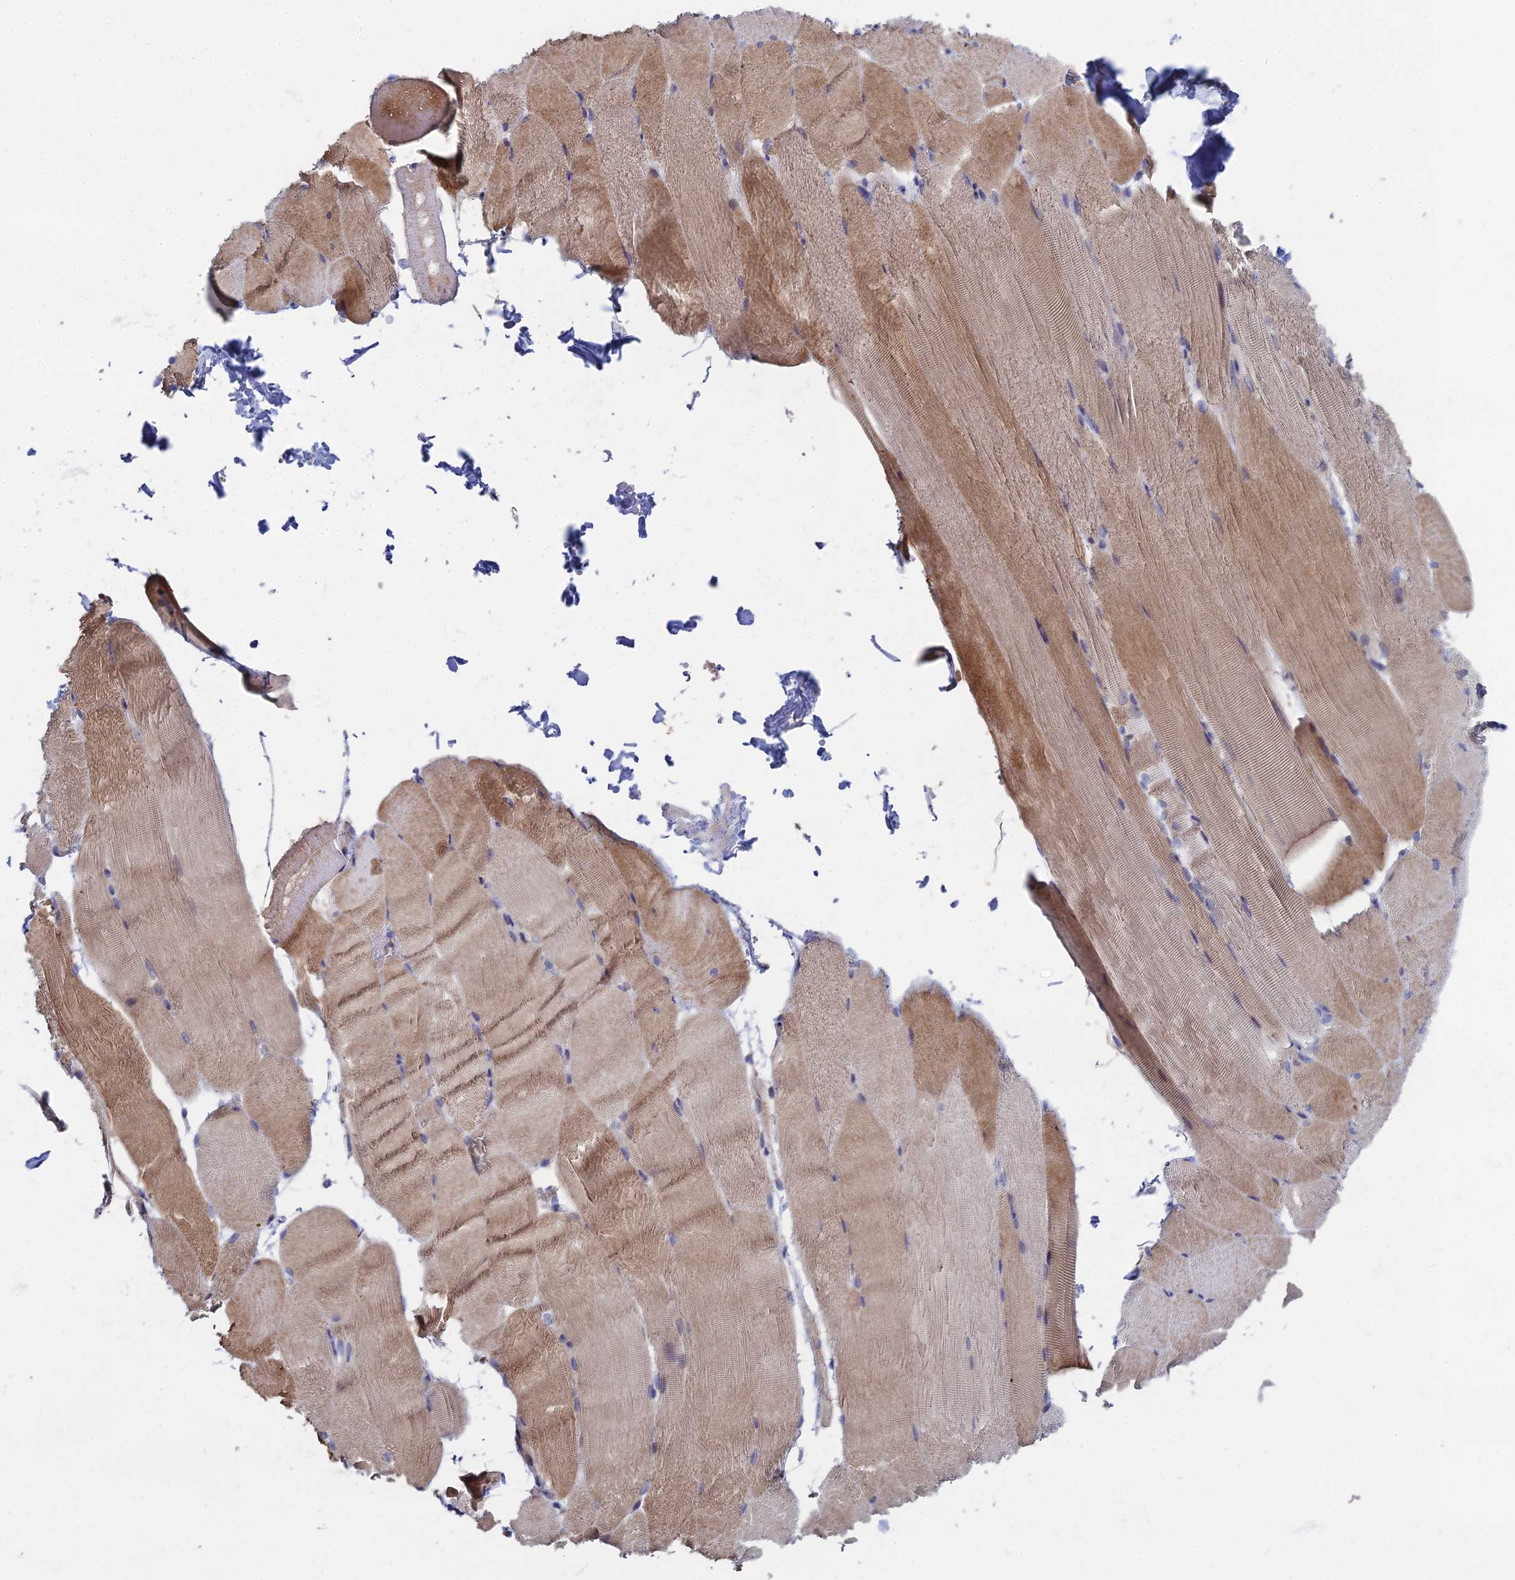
{"staining": {"intensity": "moderate", "quantity": "25%-75%", "location": "cytoplasmic/membranous"}, "tissue": "skeletal muscle", "cell_type": "Myocytes", "image_type": "normal", "snomed": [{"axis": "morphology", "description": "Normal tissue, NOS"}, {"axis": "topography", "description": "Skeletal muscle"}, {"axis": "topography", "description": "Parathyroid gland"}], "caption": "Skeletal muscle was stained to show a protein in brown. There is medium levels of moderate cytoplasmic/membranous staining in approximately 25%-75% of myocytes.", "gene": "CLCN3", "patient": {"sex": "female", "age": 37}}